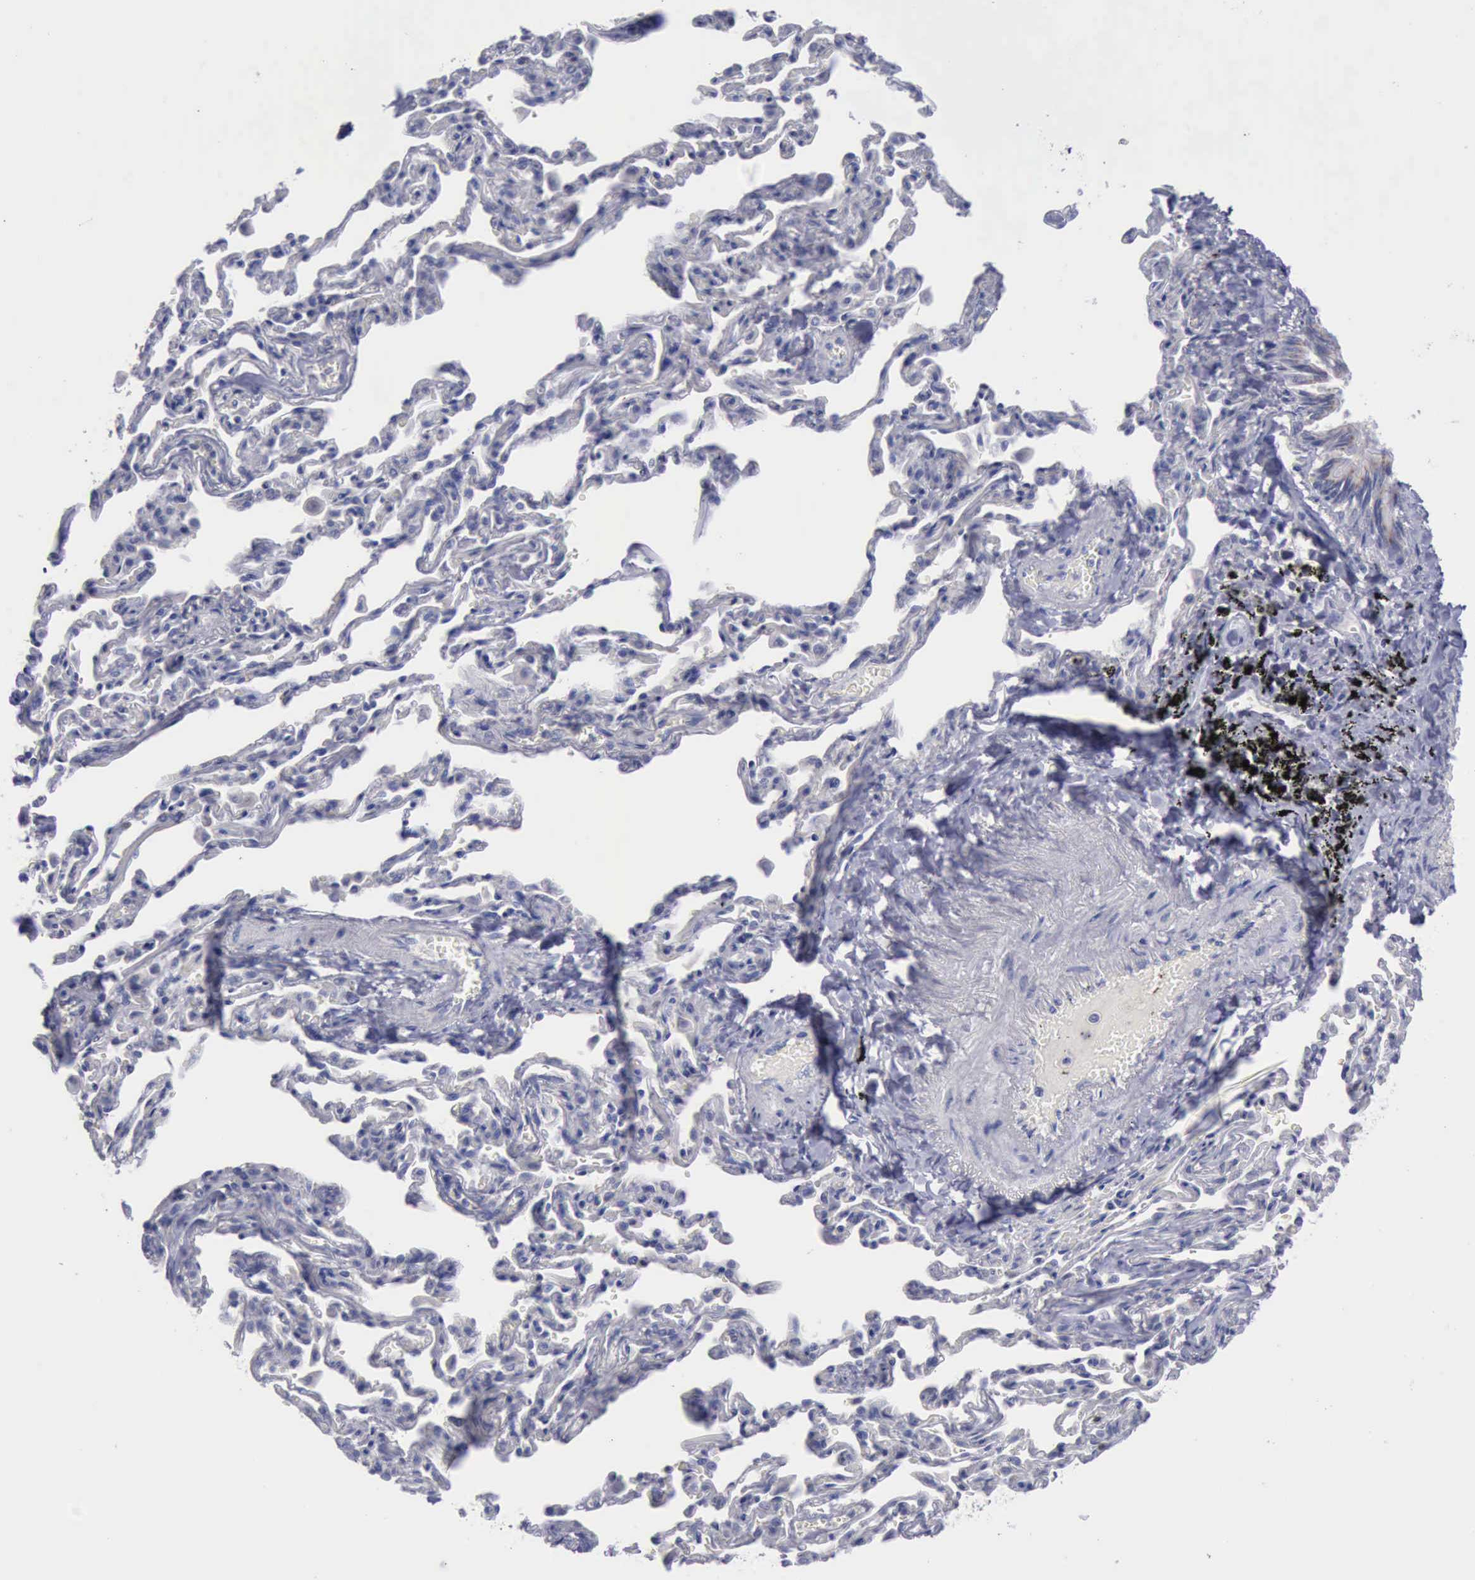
{"staining": {"intensity": "negative", "quantity": "none", "location": "none"}, "tissue": "bronchus", "cell_type": "Respiratory epithelial cells", "image_type": "normal", "snomed": [{"axis": "morphology", "description": "Normal tissue, NOS"}, {"axis": "topography", "description": "Cartilage tissue"}, {"axis": "topography", "description": "Bronchus"}, {"axis": "topography", "description": "Lung"}], "caption": "The photomicrograph reveals no significant expression in respiratory epithelial cells of bronchus. Brightfield microscopy of immunohistochemistry stained with DAB (brown) and hematoxylin (blue), captured at high magnification.", "gene": "SATB2", "patient": {"sex": "male", "age": 64}}